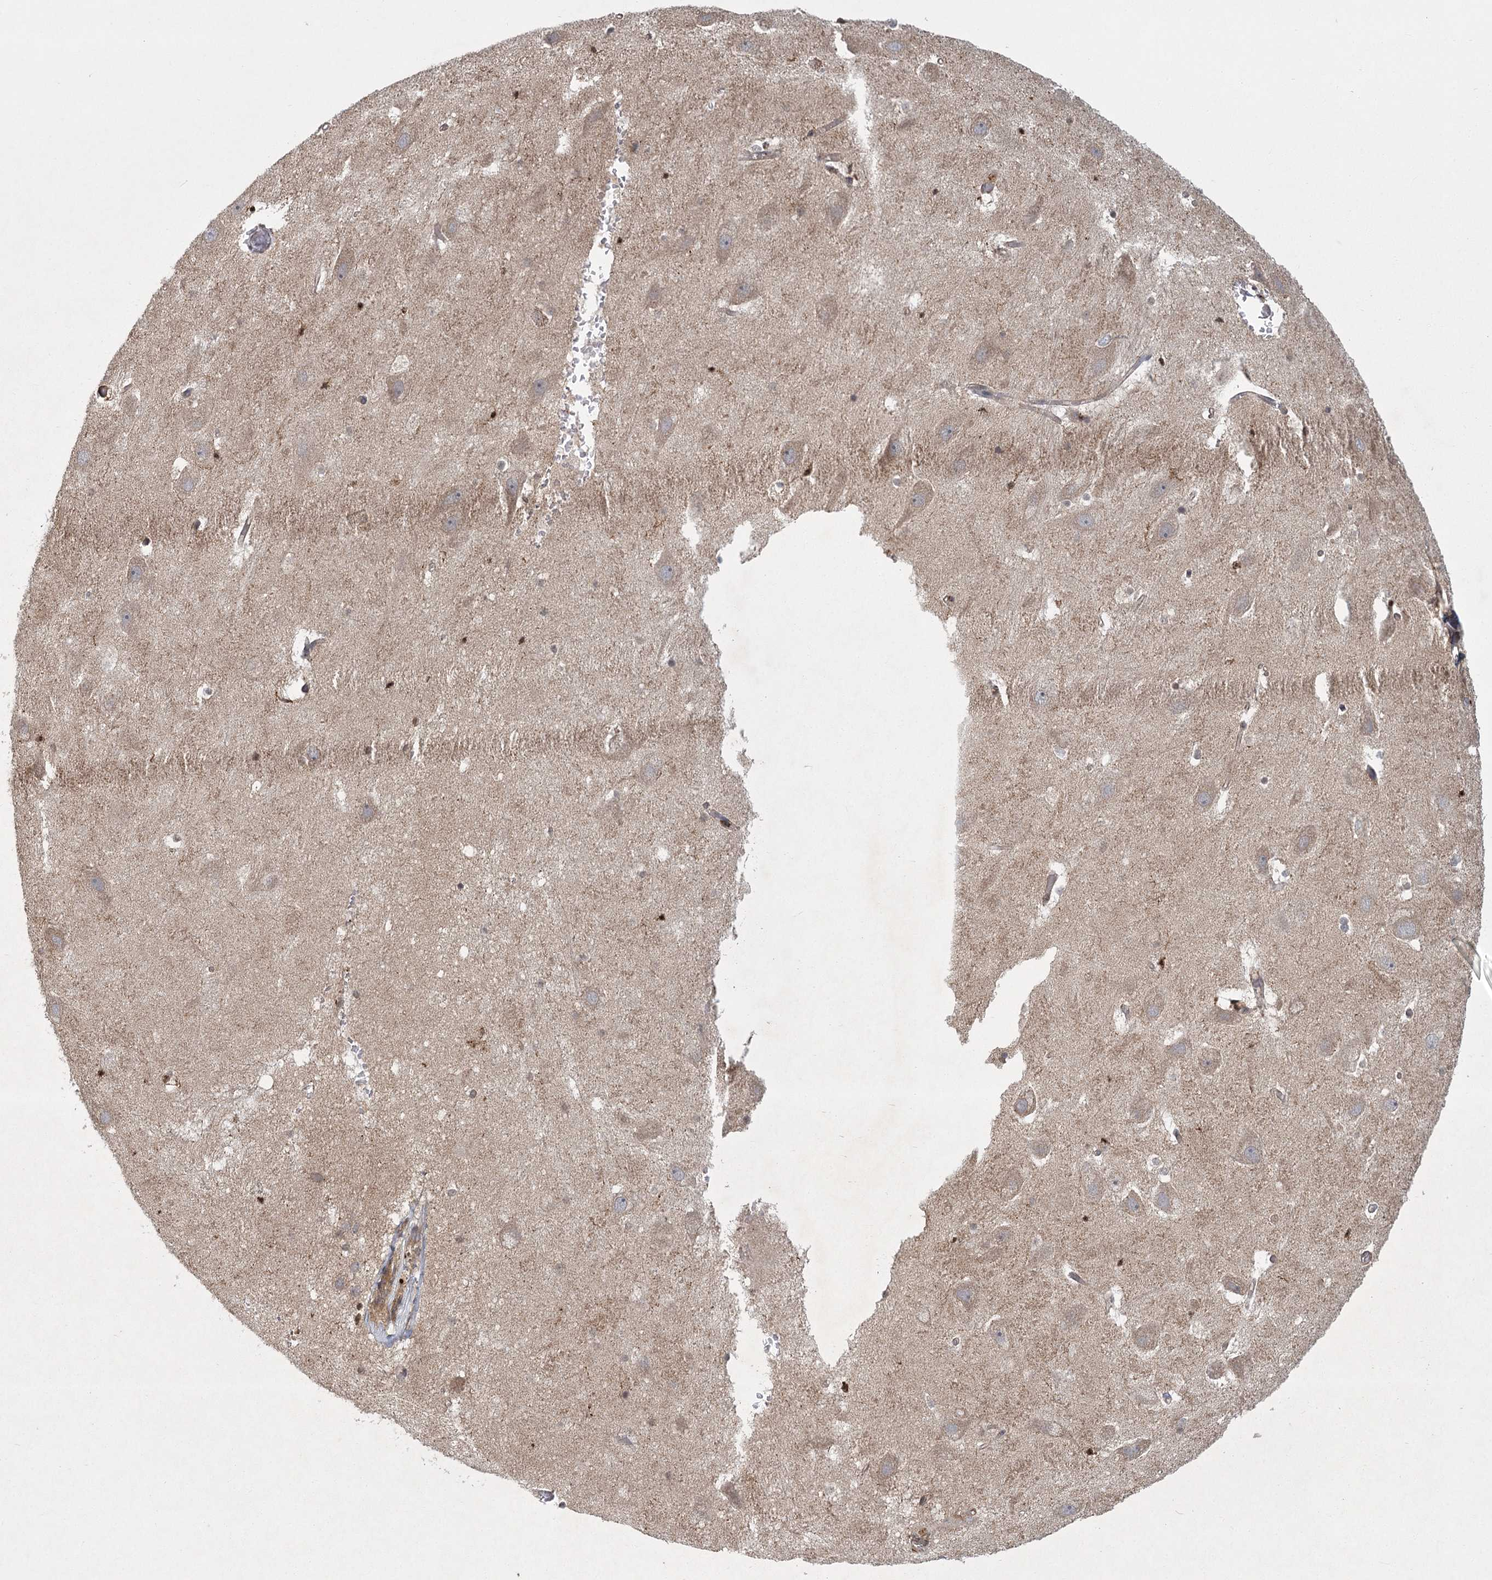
{"staining": {"intensity": "negative", "quantity": "none", "location": "none"}, "tissue": "hippocampus", "cell_type": "Glial cells", "image_type": "normal", "snomed": [{"axis": "morphology", "description": "Normal tissue, NOS"}, {"axis": "topography", "description": "Hippocampus"}], "caption": "An immunohistochemistry (IHC) histopathology image of benign hippocampus is shown. There is no staining in glial cells of hippocampus. Brightfield microscopy of immunohistochemistry stained with DAB (3,3'-diaminobenzidine) (brown) and hematoxylin (blue), captured at high magnification.", "gene": "MEPE", "patient": {"sex": "female", "age": 52}}